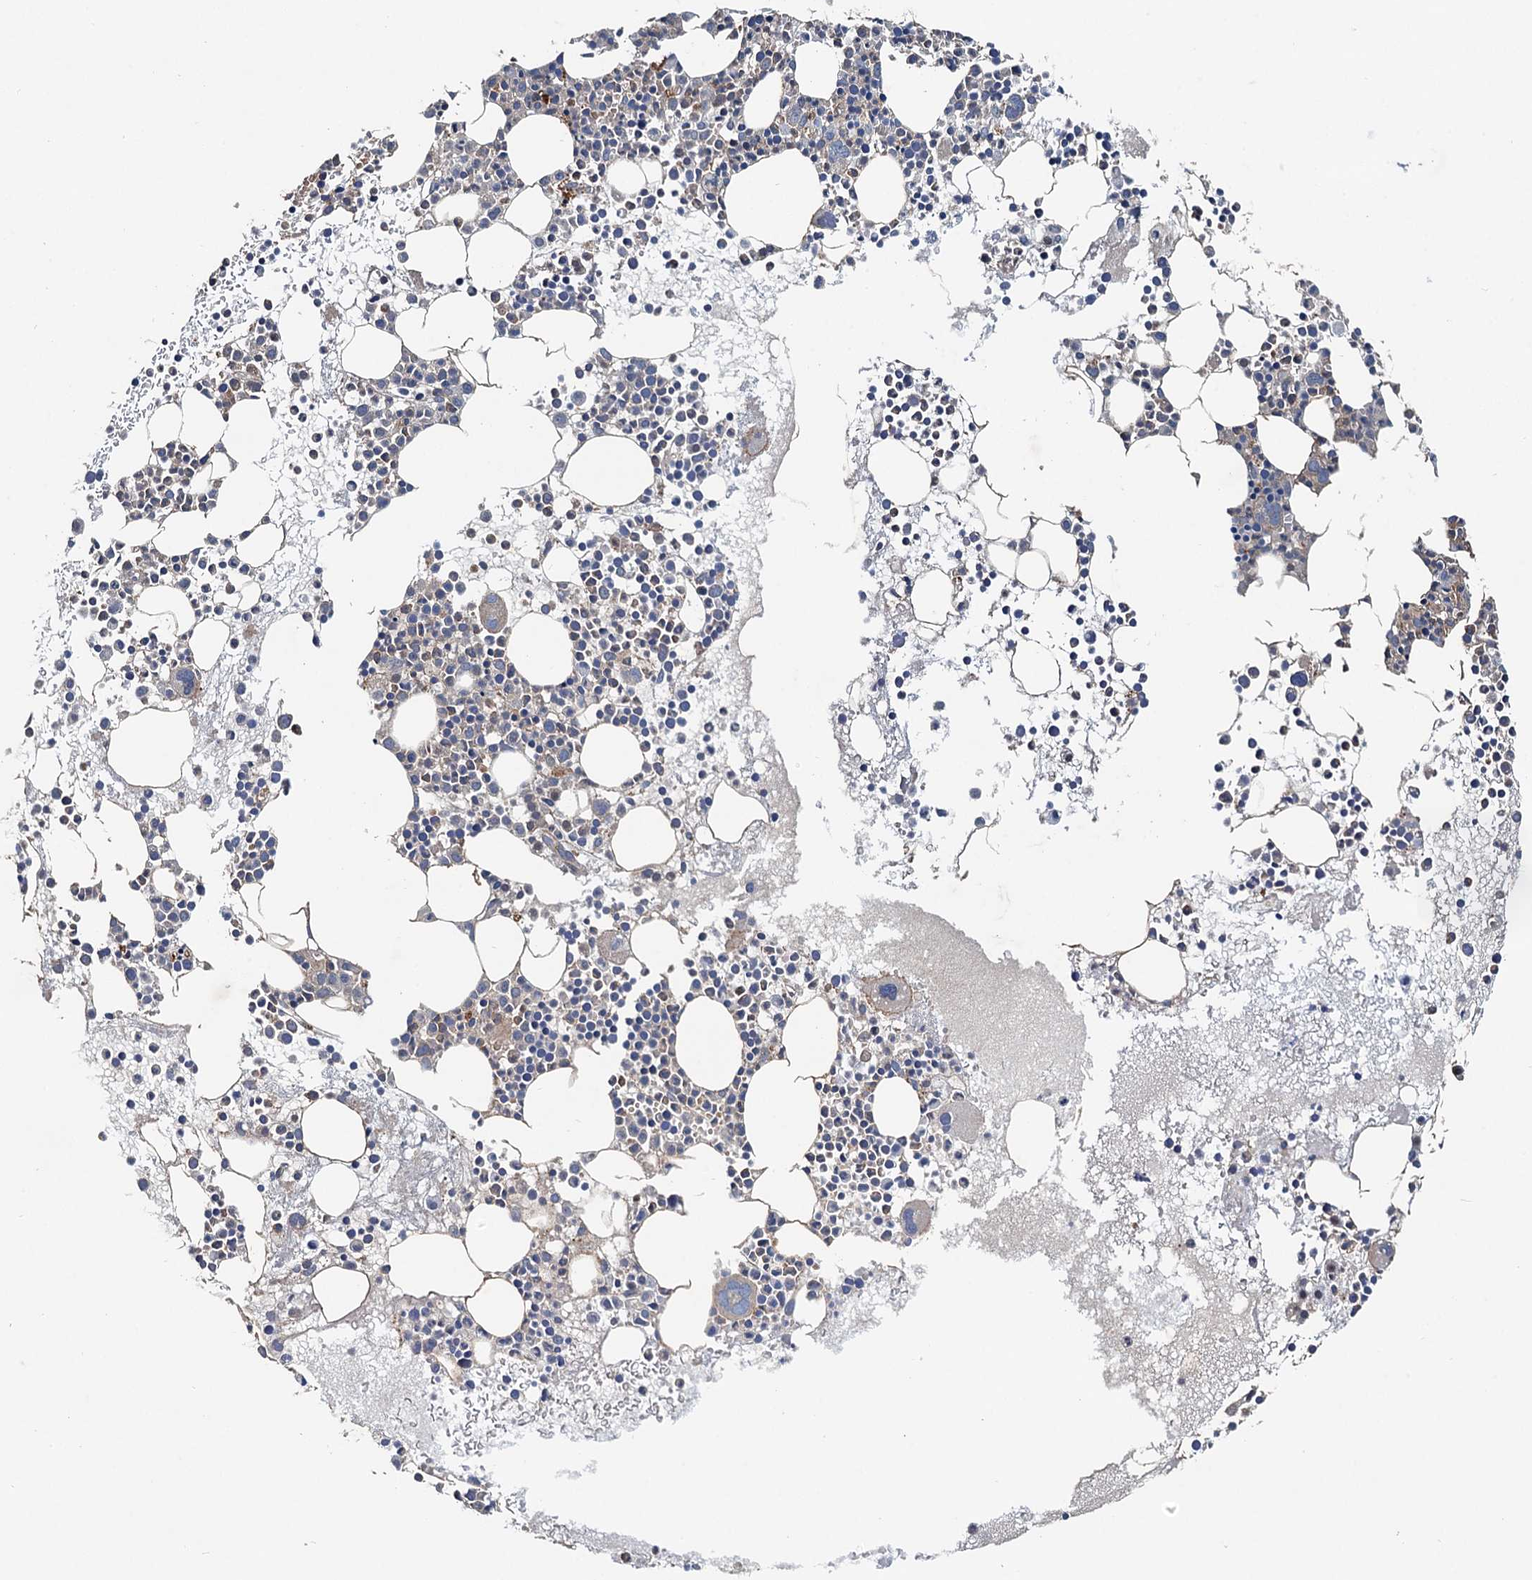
{"staining": {"intensity": "moderate", "quantity": "<25%", "location": "cytoplasmic/membranous"}, "tissue": "bone marrow", "cell_type": "Hematopoietic cells", "image_type": "normal", "snomed": [{"axis": "morphology", "description": "Normal tissue, NOS"}, {"axis": "topography", "description": "Bone marrow"}], "caption": "A micrograph of human bone marrow stained for a protein displays moderate cytoplasmic/membranous brown staining in hematopoietic cells. The protein is stained brown, and the nuclei are stained in blue (DAB IHC with brightfield microscopy, high magnification).", "gene": "EFL1", "patient": {"sex": "female", "age": 76}}